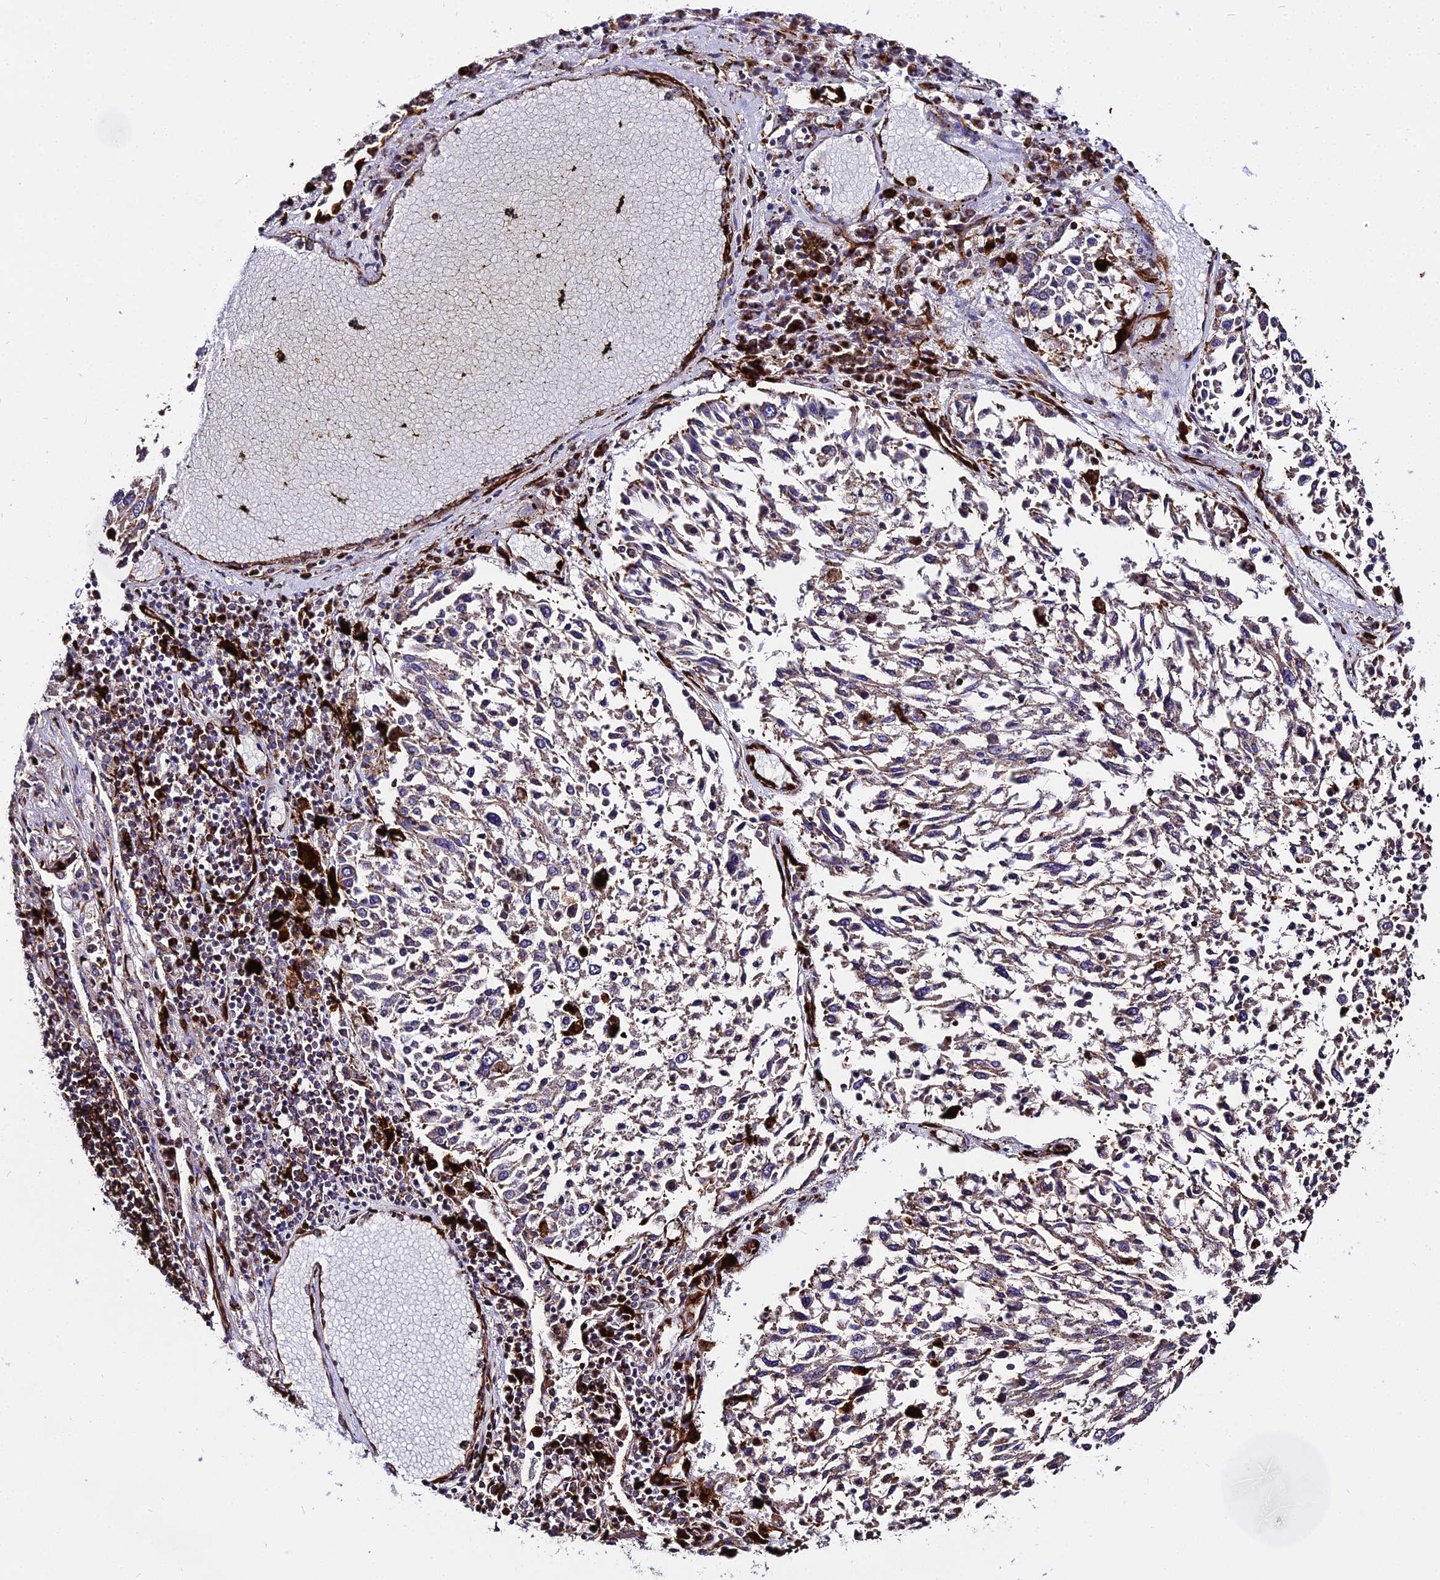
{"staining": {"intensity": "weak", "quantity": "<25%", "location": "cytoplasmic/membranous"}, "tissue": "lung cancer", "cell_type": "Tumor cells", "image_type": "cancer", "snomed": [{"axis": "morphology", "description": "Squamous cell carcinoma, NOS"}, {"axis": "topography", "description": "Lung"}], "caption": "Immunohistochemistry (IHC) of lung cancer displays no positivity in tumor cells.", "gene": "PEX19", "patient": {"sex": "male", "age": 65}}